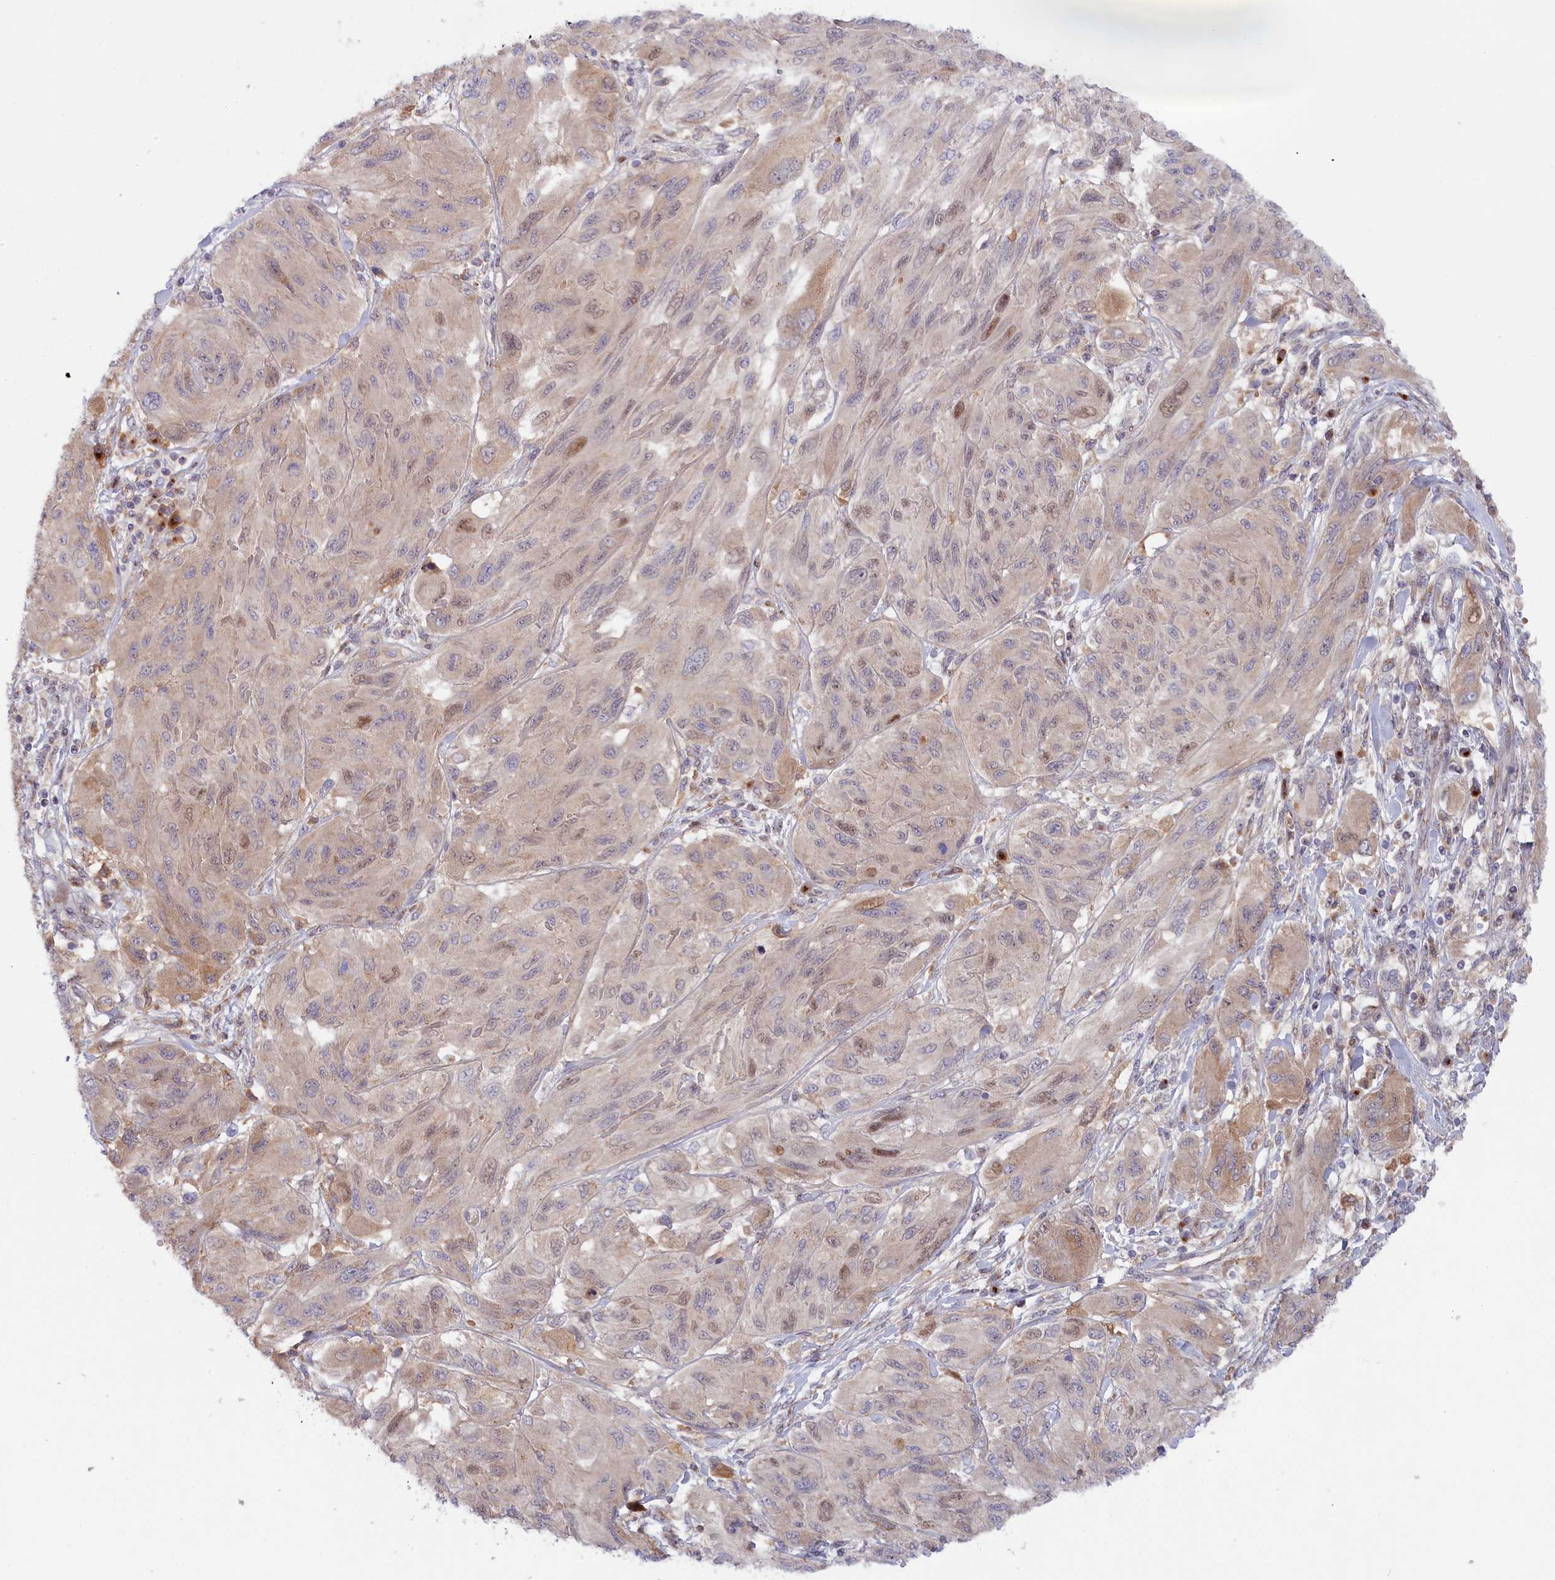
{"staining": {"intensity": "weak", "quantity": "<25%", "location": "cytoplasmic/membranous"}, "tissue": "melanoma", "cell_type": "Tumor cells", "image_type": "cancer", "snomed": [{"axis": "morphology", "description": "Malignant melanoma, NOS"}, {"axis": "topography", "description": "Skin"}], "caption": "Immunohistochemical staining of human melanoma reveals no significant positivity in tumor cells.", "gene": "CHST12", "patient": {"sex": "female", "age": 91}}